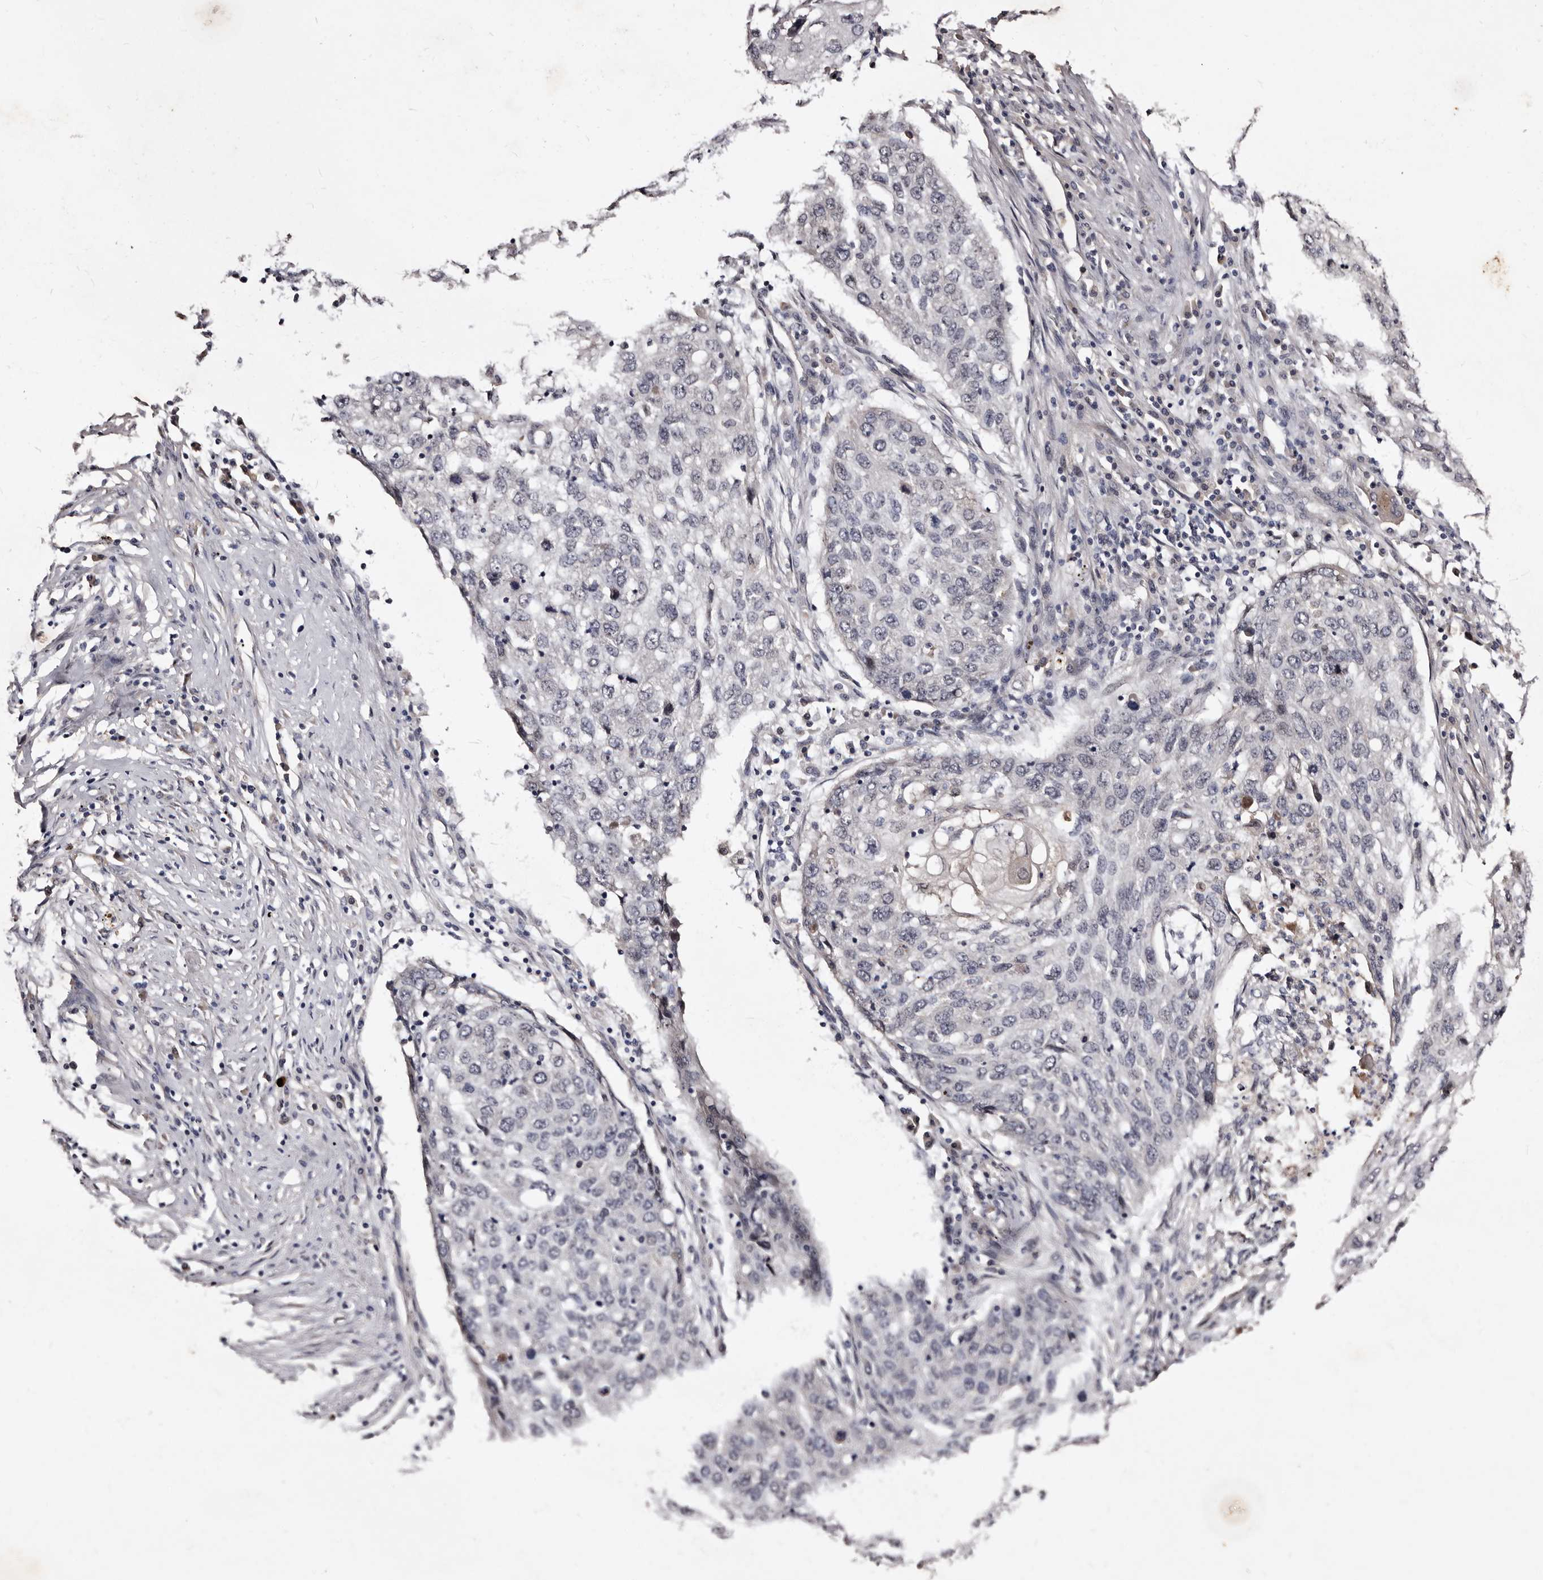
{"staining": {"intensity": "negative", "quantity": "none", "location": "none"}, "tissue": "lung cancer", "cell_type": "Tumor cells", "image_type": "cancer", "snomed": [{"axis": "morphology", "description": "Squamous cell carcinoma, NOS"}, {"axis": "topography", "description": "Lung"}], "caption": "Tumor cells are negative for brown protein staining in lung cancer.", "gene": "LANCL2", "patient": {"sex": "female", "age": 63}}